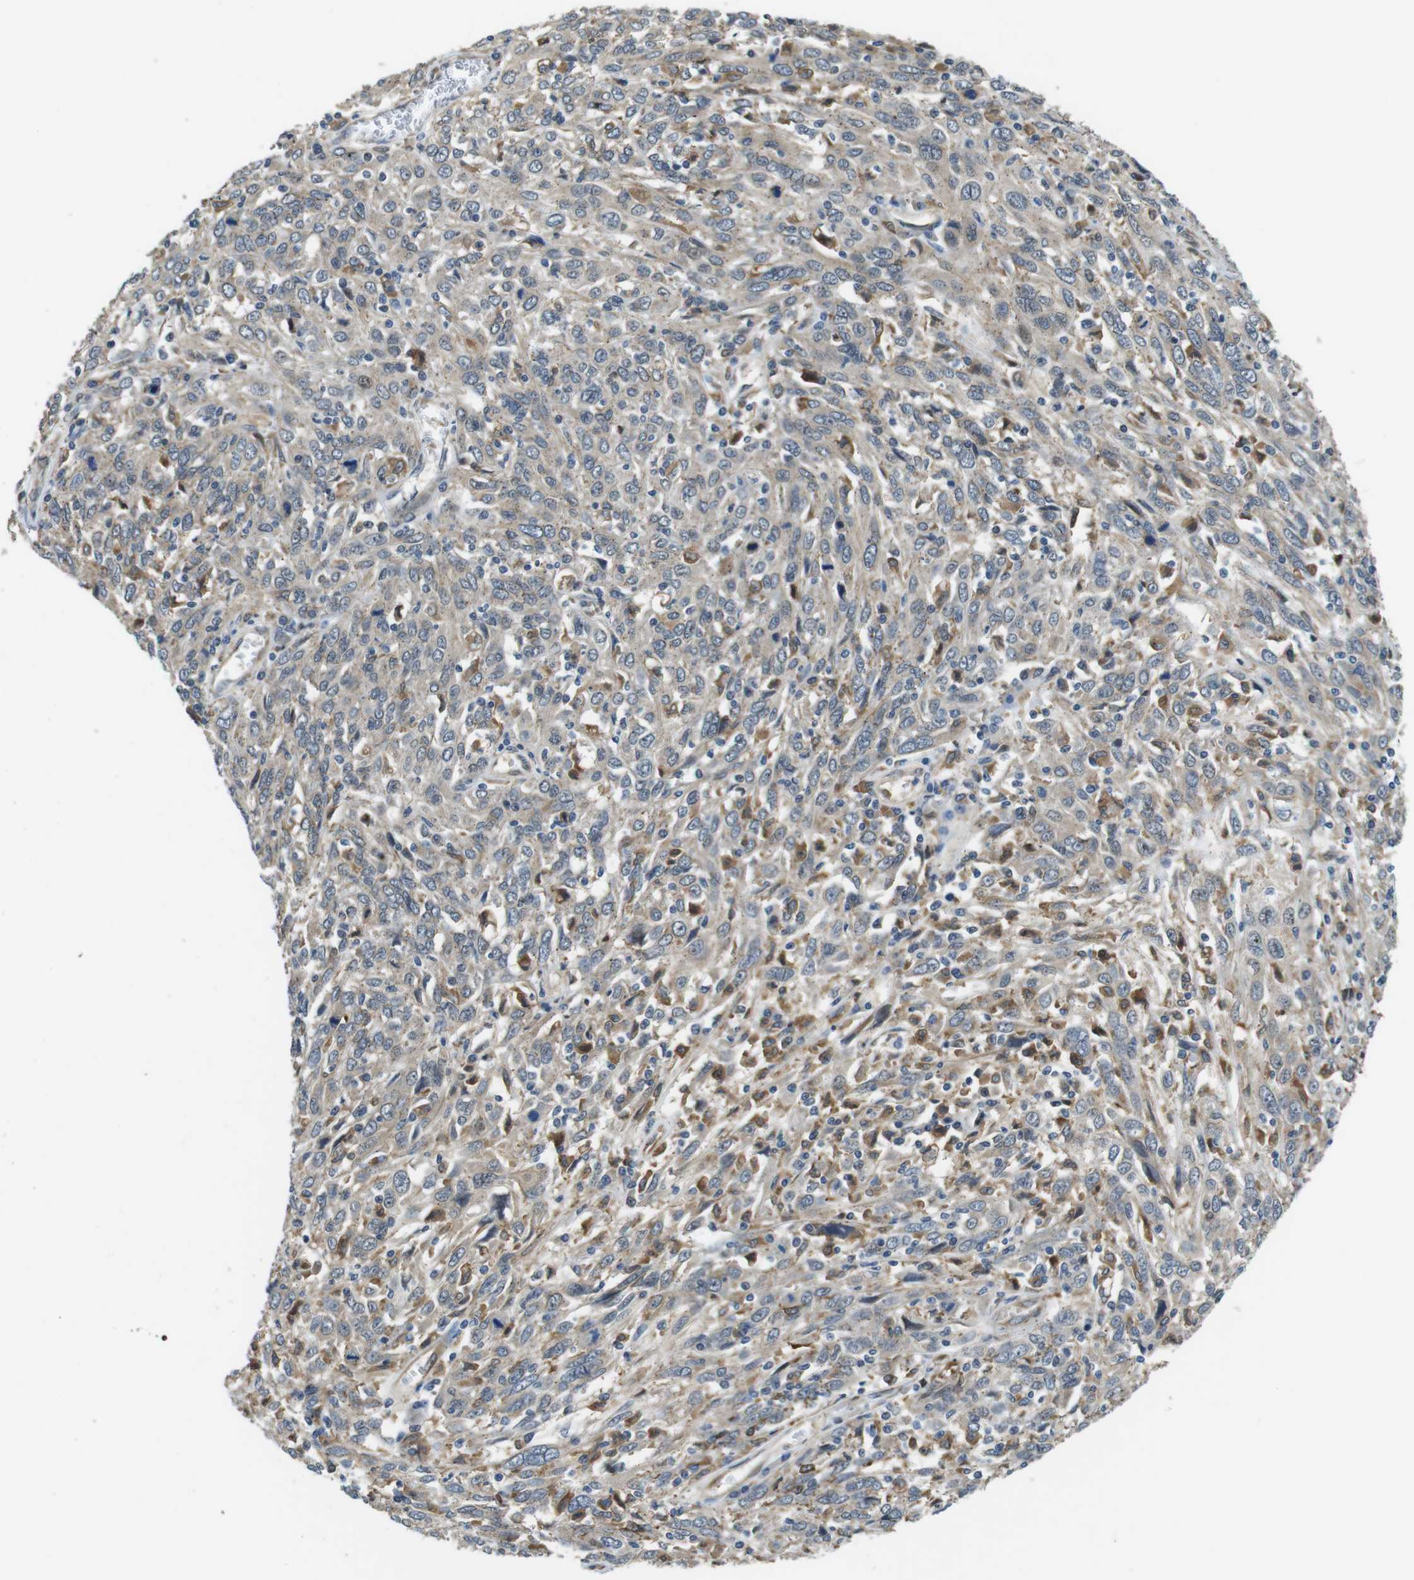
{"staining": {"intensity": "moderate", "quantity": "<25%", "location": "cytoplasmic/membranous"}, "tissue": "cervical cancer", "cell_type": "Tumor cells", "image_type": "cancer", "snomed": [{"axis": "morphology", "description": "Squamous cell carcinoma, NOS"}, {"axis": "topography", "description": "Cervix"}], "caption": "Squamous cell carcinoma (cervical) was stained to show a protein in brown. There is low levels of moderate cytoplasmic/membranous expression in approximately <25% of tumor cells.", "gene": "PALD1", "patient": {"sex": "female", "age": 46}}